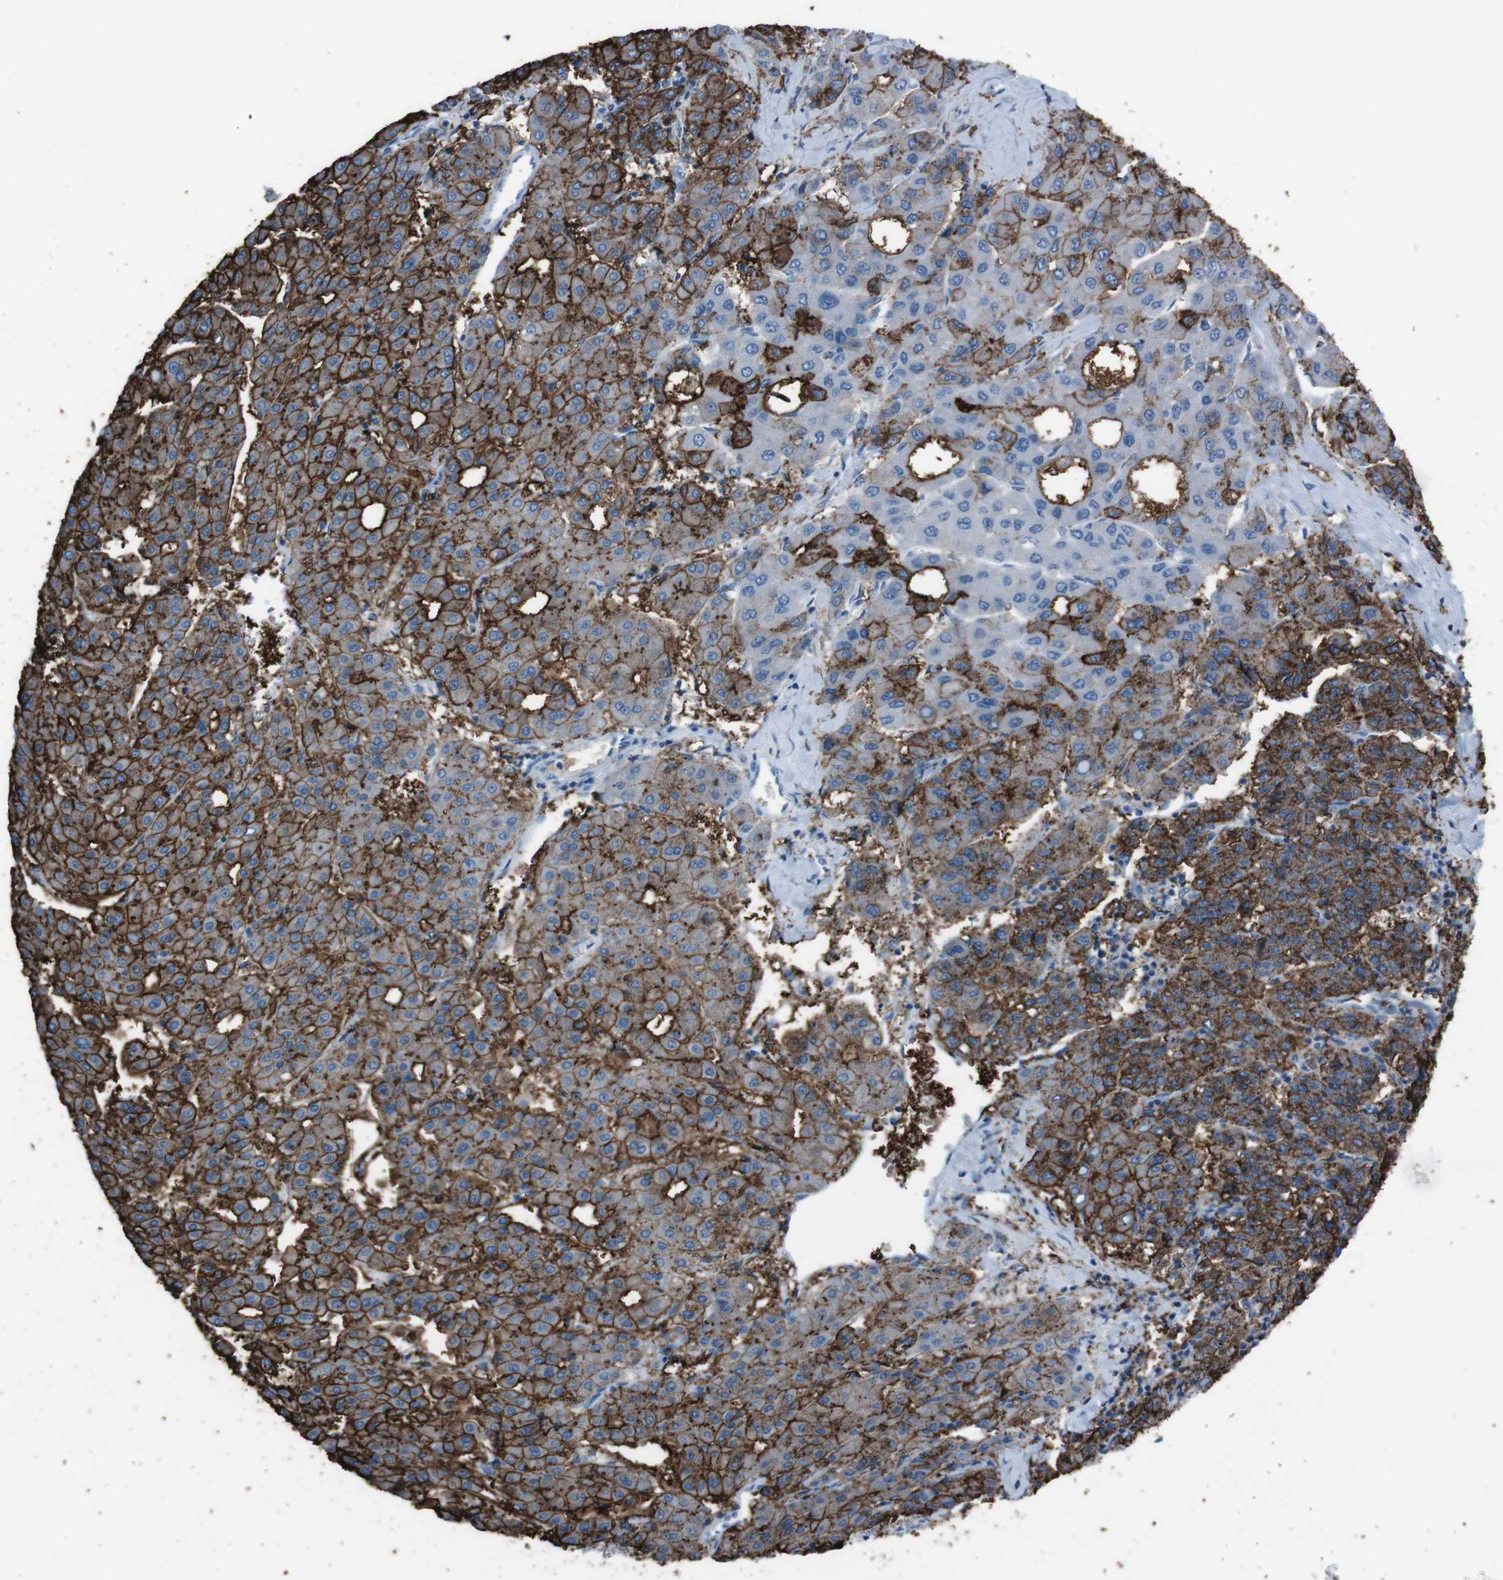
{"staining": {"intensity": "moderate", "quantity": ">75%", "location": "cytoplasmic/membranous"}, "tissue": "liver cancer", "cell_type": "Tumor cells", "image_type": "cancer", "snomed": [{"axis": "morphology", "description": "Carcinoma, Hepatocellular, NOS"}, {"axis": "topography", "description": "Liver"}], "caption": "Hepatocellular carcinoma (liver) tissue exhibits moderate cytoplasmic/membranous positivity in approximately >75% of tumor cells", "gene": "ST6GAL1", "patient": {"sex": "male", "age": 65}}